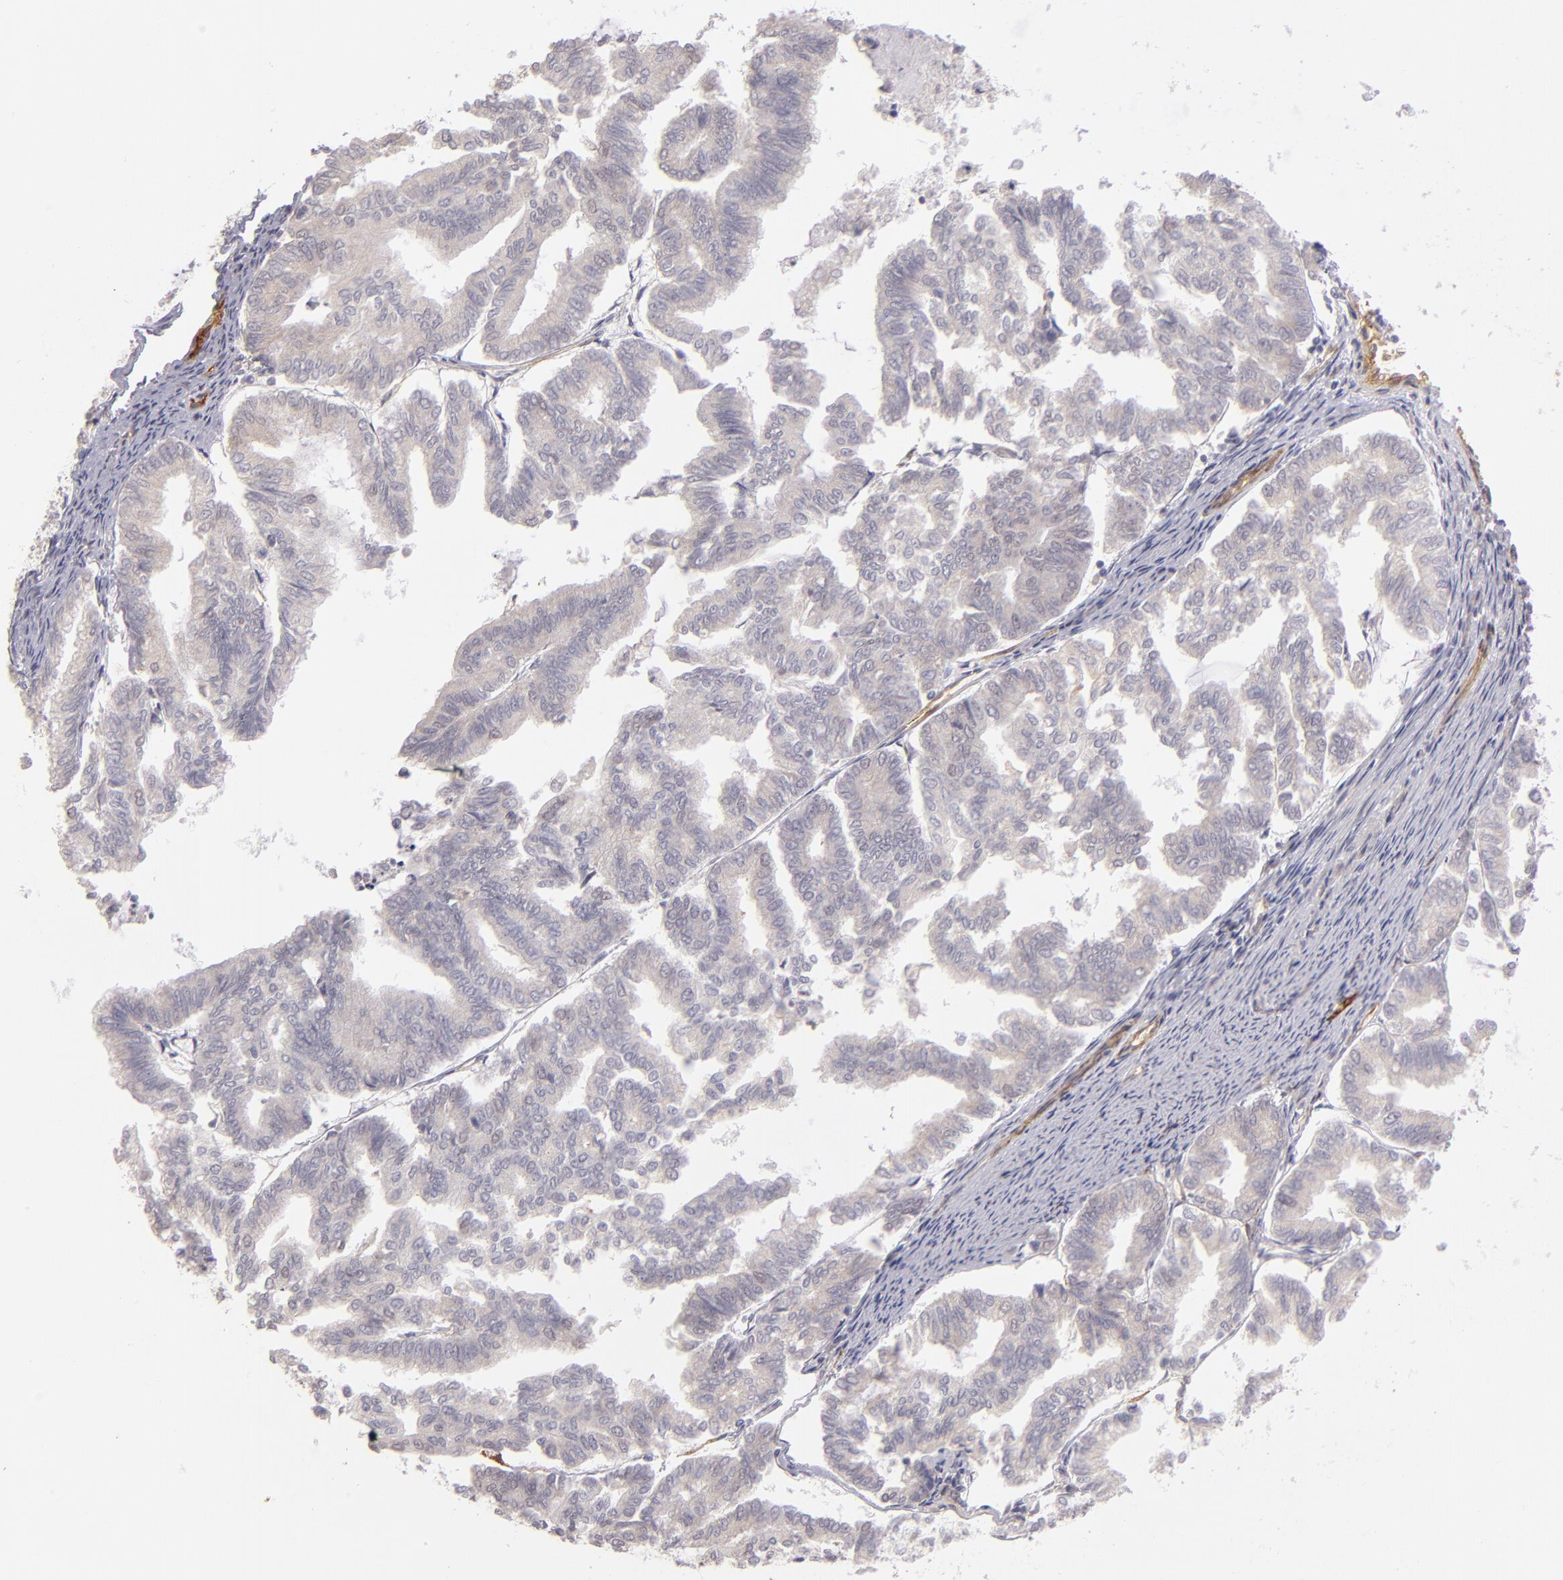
{"staining": {"intensity": "weak", "quantity": "<25%", "location": "cytoplasmic/membranous"}, "tissue": "endometrial cancer", "cell_type": "Tumor cells", "image_type": "cancer", "snomed": [{"axis": "morphology", "description": "Adenocarcinoma, NOS"}, {"axis": "topography", "description": "Endometrium"}], "caption": "This is an immunohistochemistry micrograph of adenocarcinoma (endometrial). There is no expression in tumor cells.", "gene": "THBD", "patient": {"sex": "female", "age": 79}}